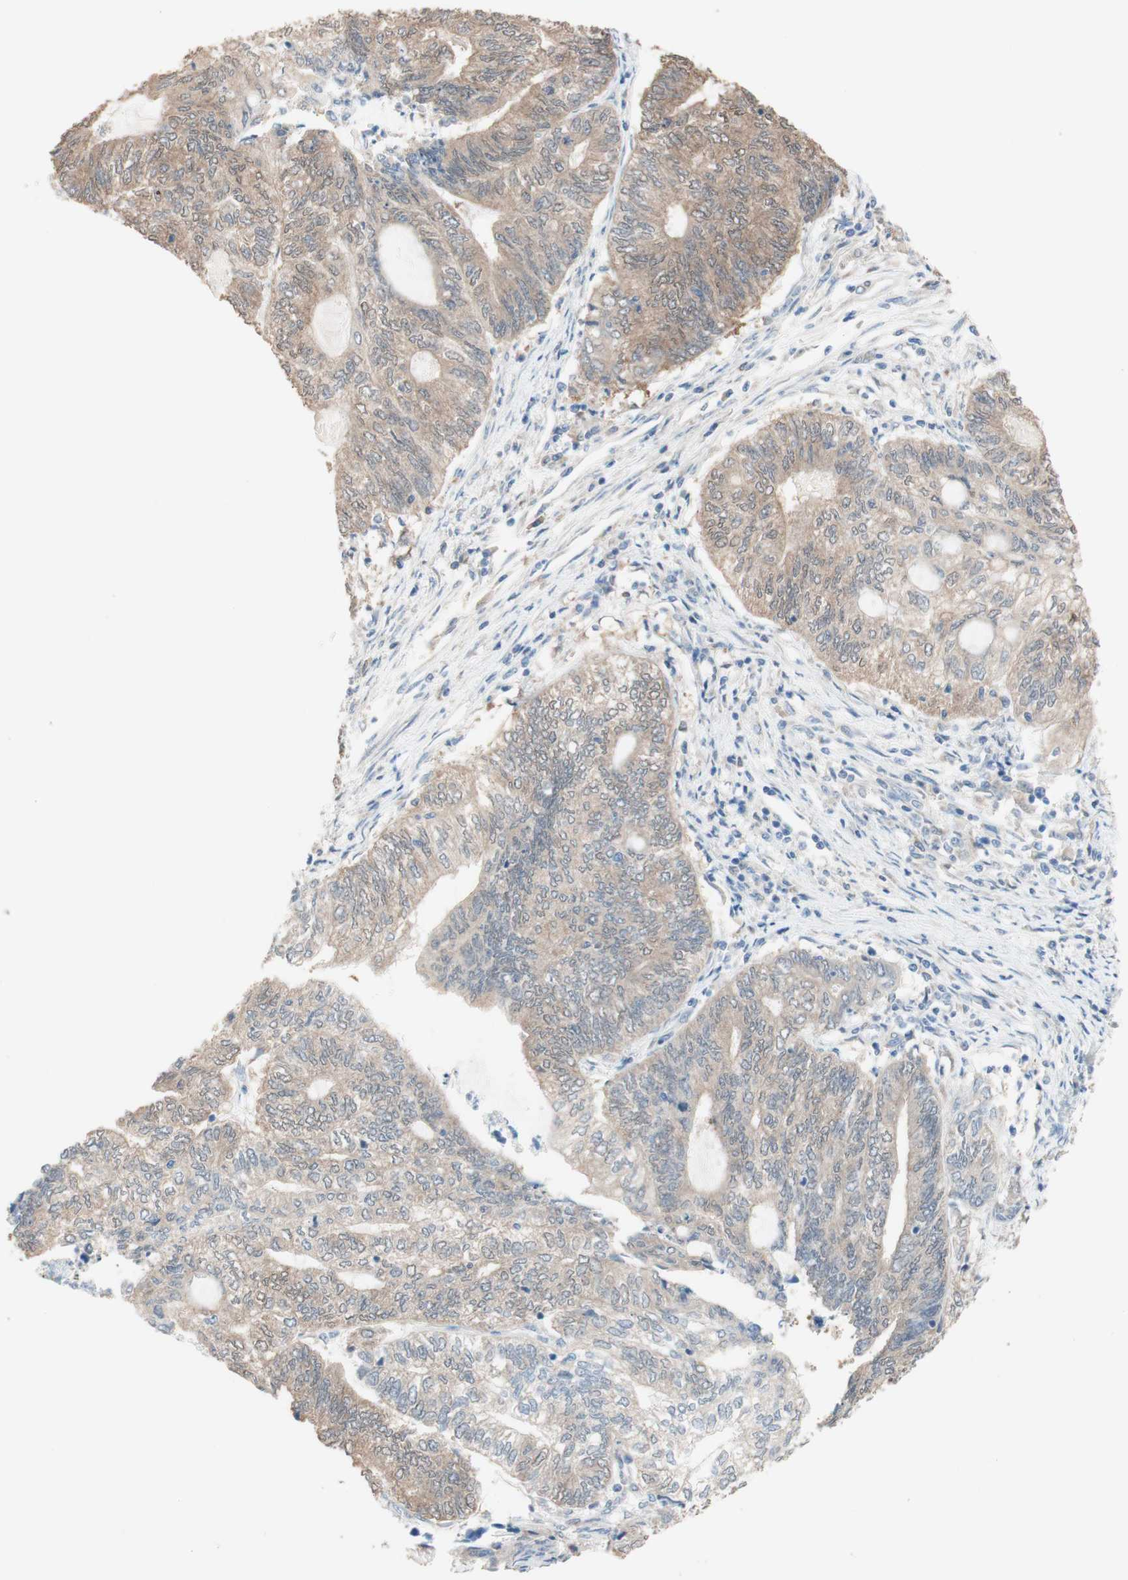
{"staining": {"intensity": "weak", "quantity": ">75%", "location": "cytoplasmic/membranous"}, "tissue": "endometrial cancer", "cell_type": "Tumor cells", "image_type": "cancer", "snomed": [{"axis": "morphology", "description": "Adenocarcinoma, NOS"}, {"axis": "topography", "description": "Uterus"}, {"axis": "topography", "description": "Endometrium"}], "caption": "Brown immunohistochemical staining in human endometrial cancer (adenocarcinoma) demonstrates weak cytoplasmic/membranous staining in approximately >75% of tumor cells. The protein of interest is shown in brown color, while the nuclei are stained blue.", "gene": "COMT", "patient": {"sex": "female", "age": 70}}